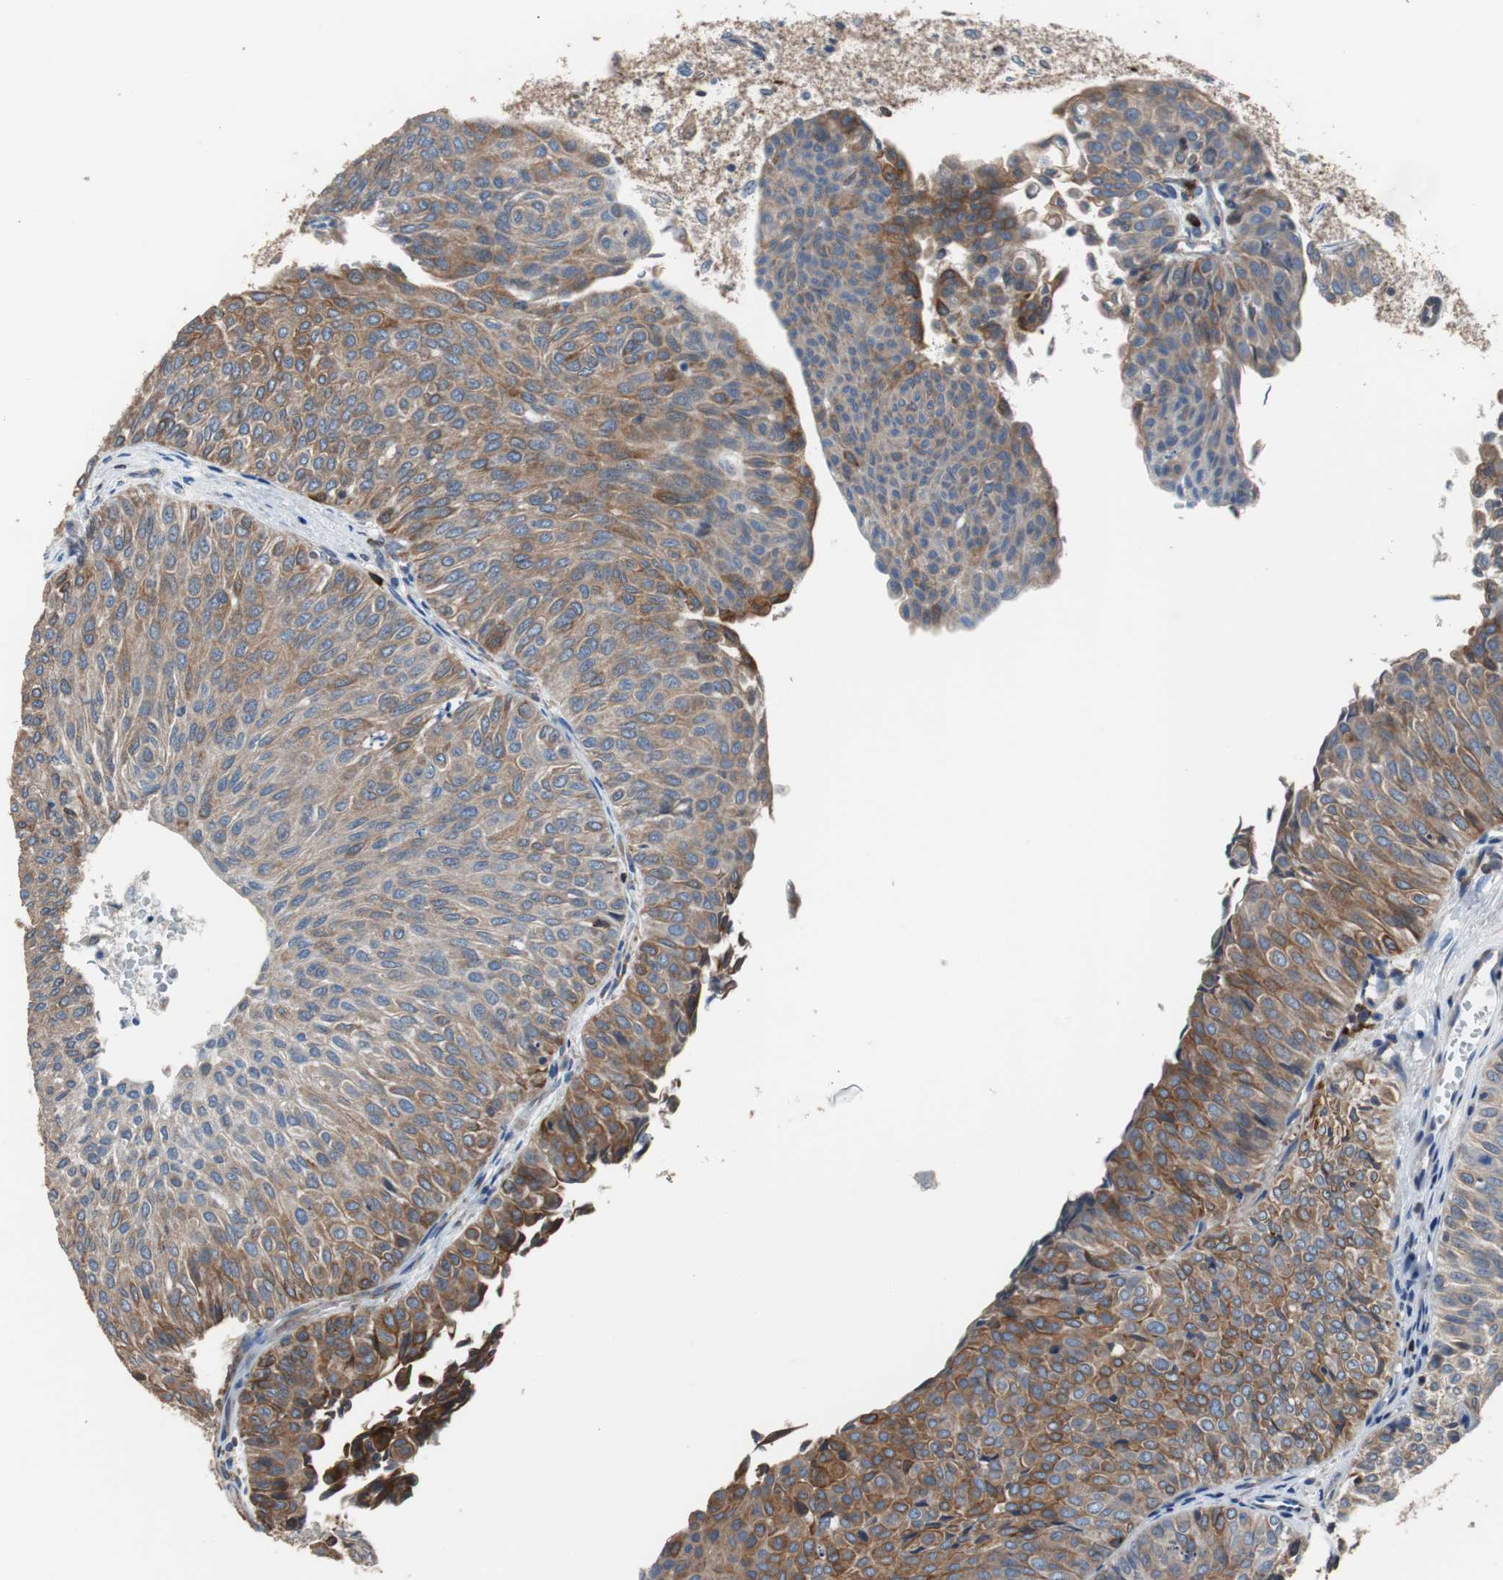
{"staining": {"intensity": "moderate", "quantity": ">75%", "location": "cytoplasmic/membranous"}, "tissue": "urothelial cancer", "cell_type": "Tumor cells", "image_type": "cancer", "snomed": [{"axis": "morphology", "description": "Urothelial carcinoma, Low grade"}, {"axis": "topography", "description": "Urinary bladder"}], "caption": "Moderate cytoplasmic/membranous expression is present in approximately >75% of tumor cells in urothelial cancer.", "gene": "PBXIP1", "patient": {"sex": "male", "age": 78}}